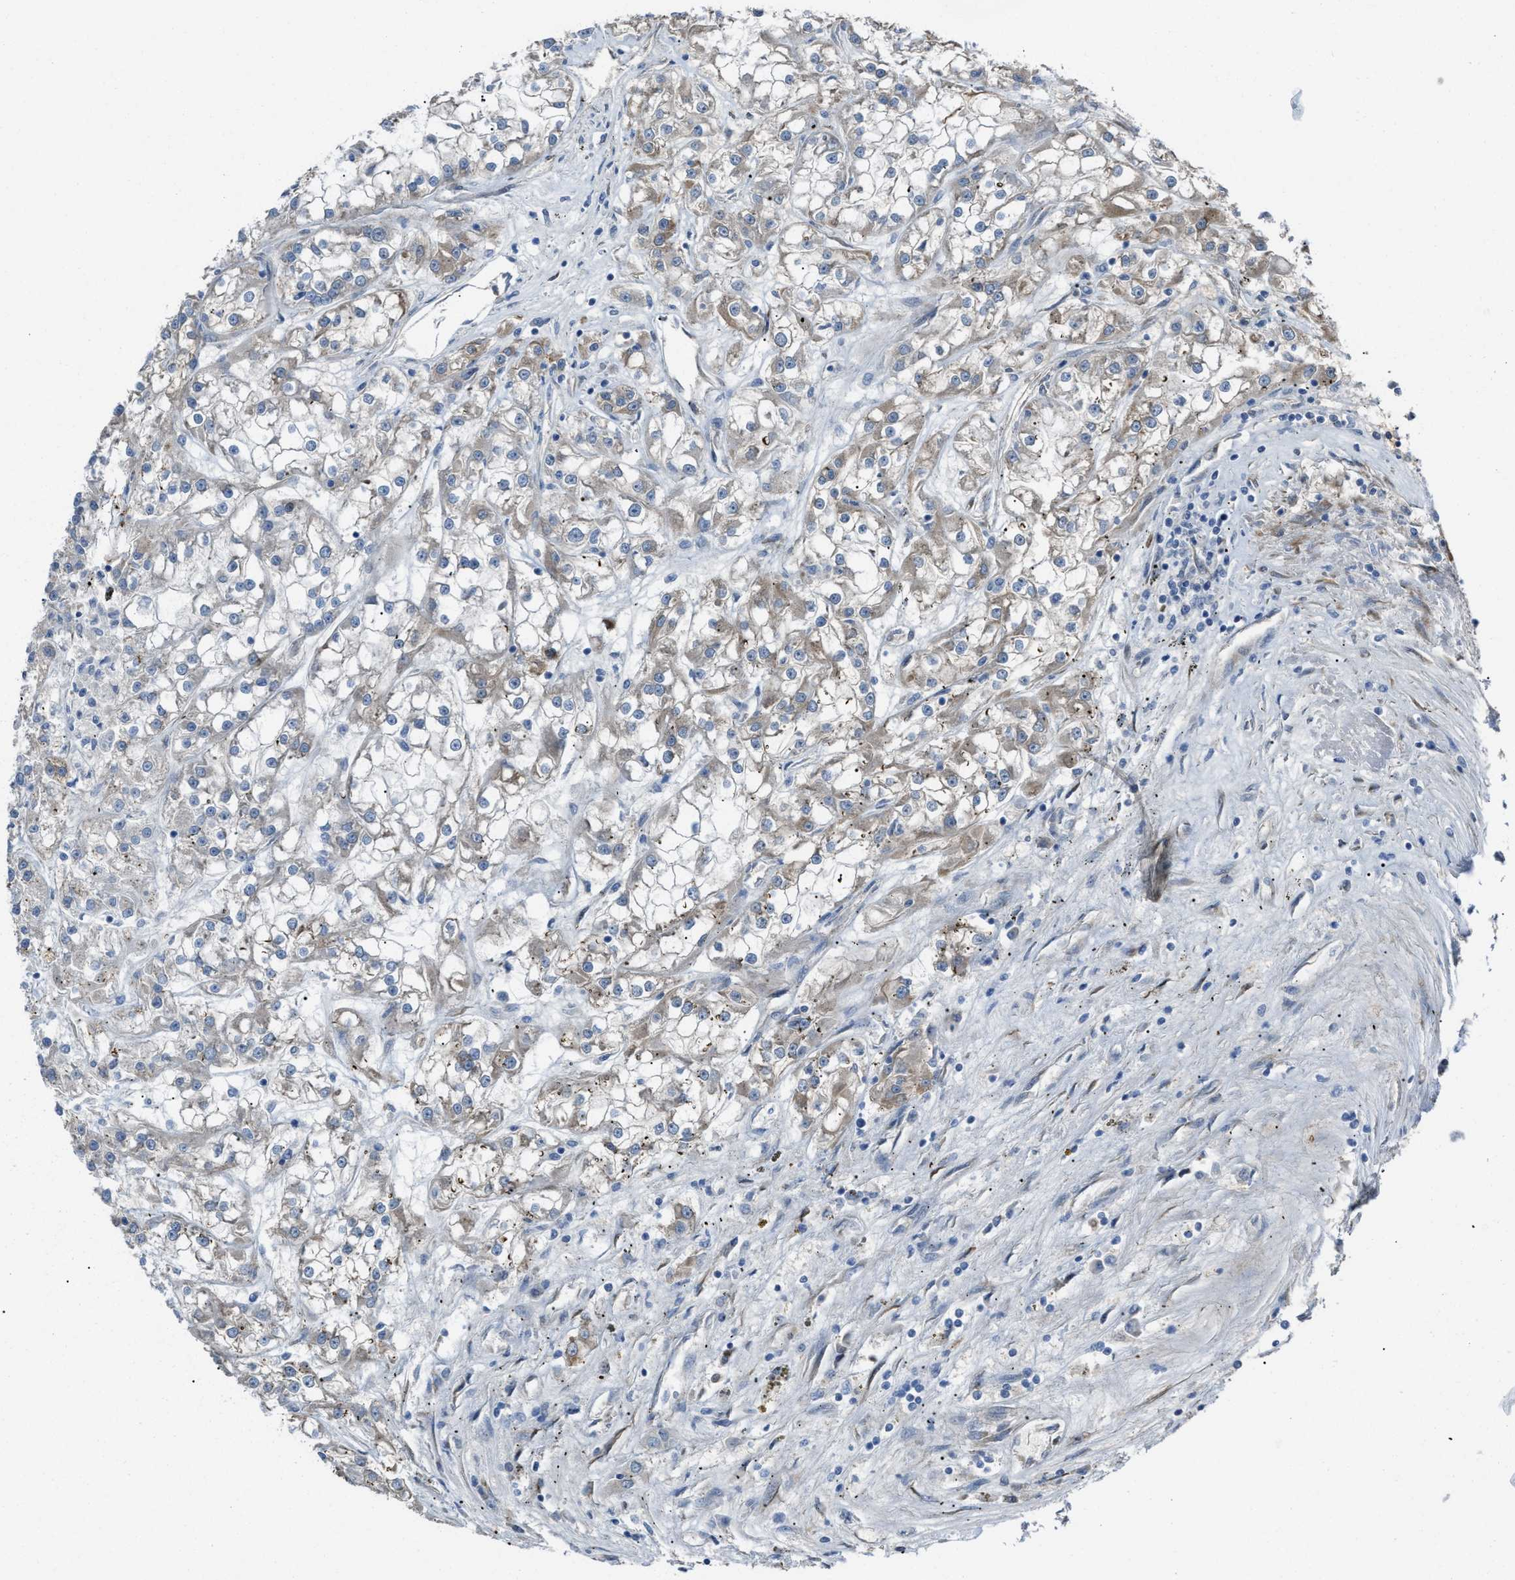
{"staining": {"intensity": "weak", "quantity": "25%-75%", "location": "cytoplasmic/membranous"}, "tissue": "renal cancer", "cell_type": "Tumor cells", "image_type": "cancer", "snomed": [{"axis": "morphology", "description": "Adenocarcinoma, NOS"}, {"axis": "topography", "description": "Kidney"}], "caption": "DAB (3,3'-diaminobenzidine) immunohistochemical staining of human renal cancer (adenocarcinoma) reveals weak cytoplasmic/membranous protein staining in about 25%-75% of tumor cells. Nuclei are stained in blue.", "gene": "SELENOM", "patient": {"sex": "female", "age": 52}}